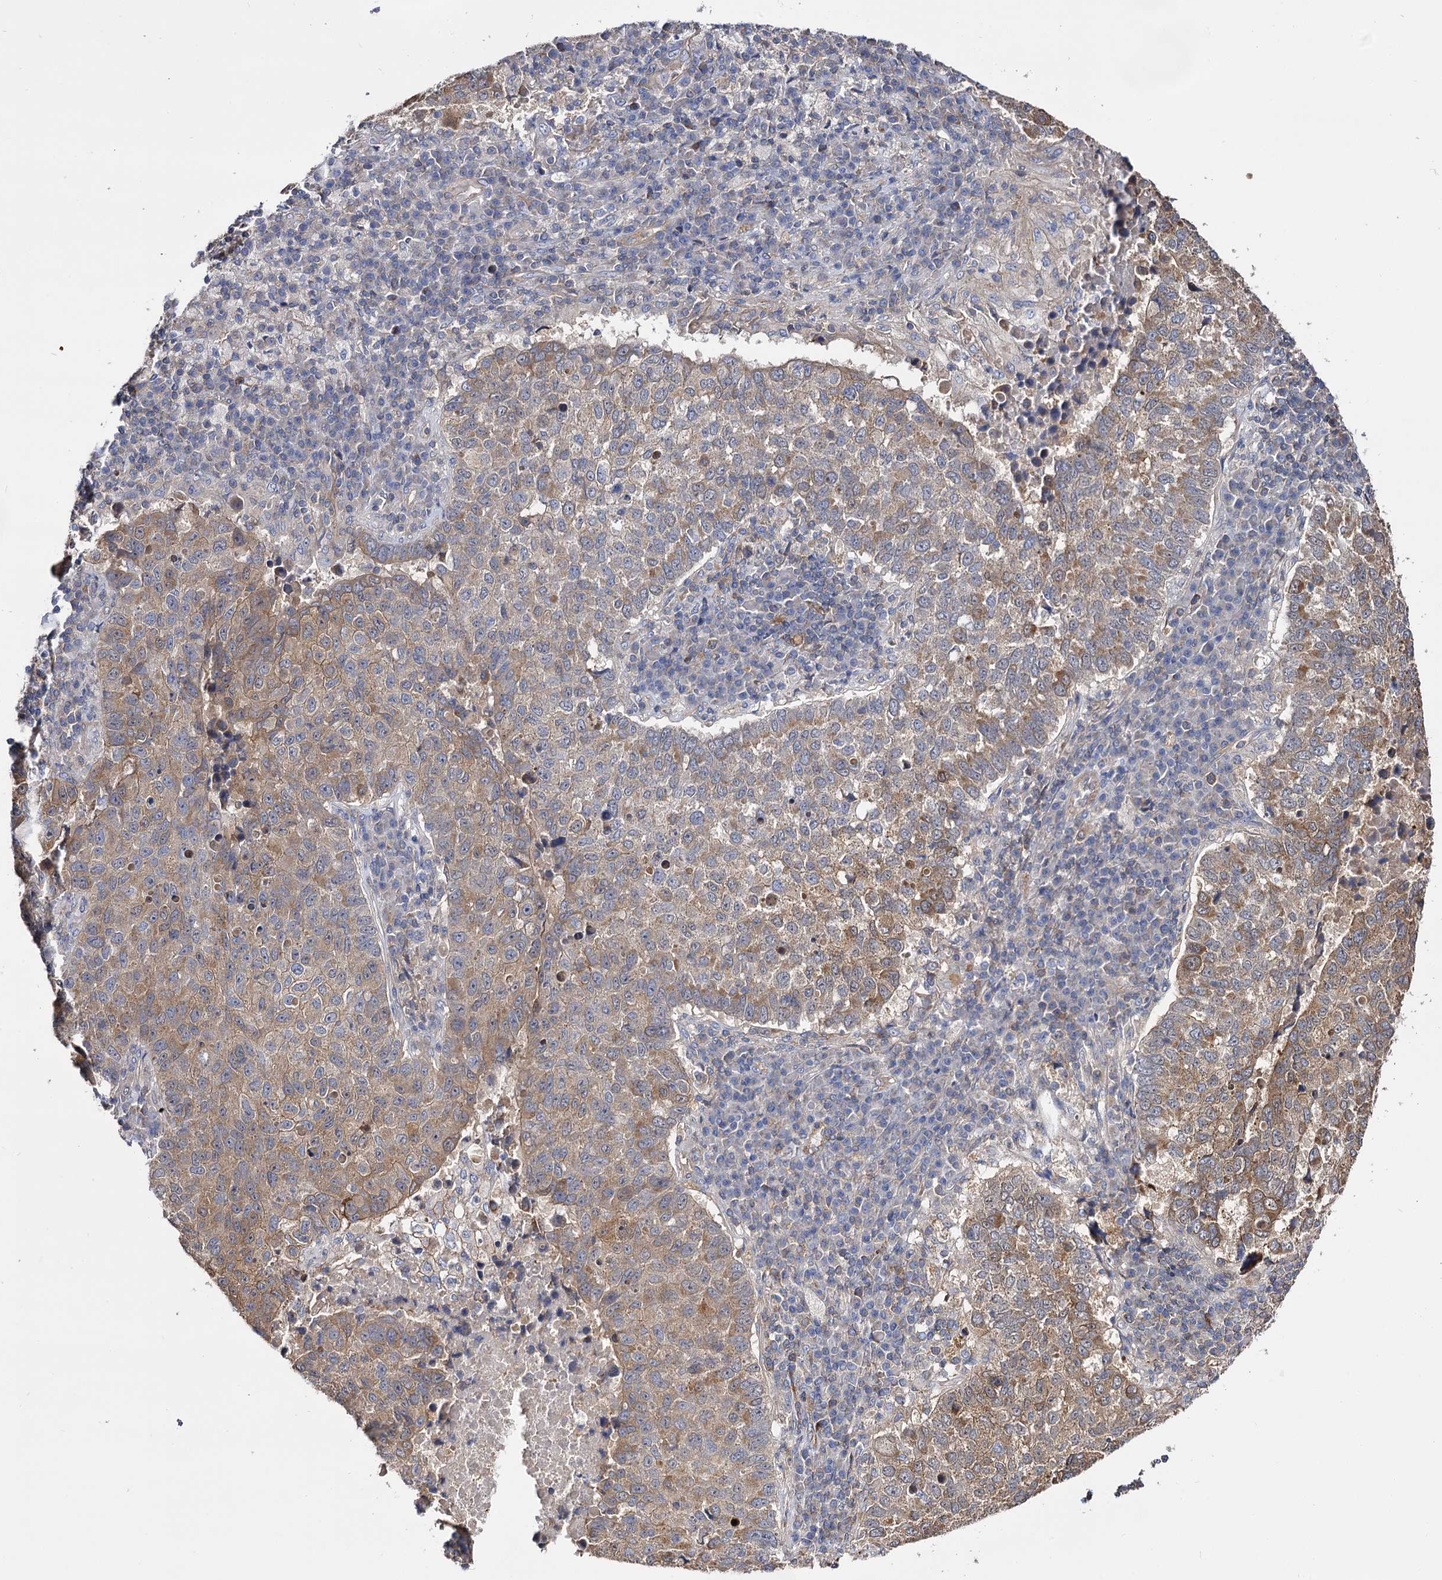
{"staining": {"intensity": "weak", "quantity": "25%-75%", "location": "cytoplasmic/membranous"}, "tissue": "lung cancer", "cell_type": "Tumor cells", "image_type": "cancer", "snomed": [{"axis": "morphology", "description": "Squamous cell carcinoma, NOS"}, {"axis": "topography", "description": "Lung"}], "caption": "Protein expression analysis of squamous cell carcinoma (lung) displays weak cytoplasmic/membranous expression in approximately 25%-75% of tumor cells.", "gene": "IDI1", "patient": {"sex": "male", "age": 73}}